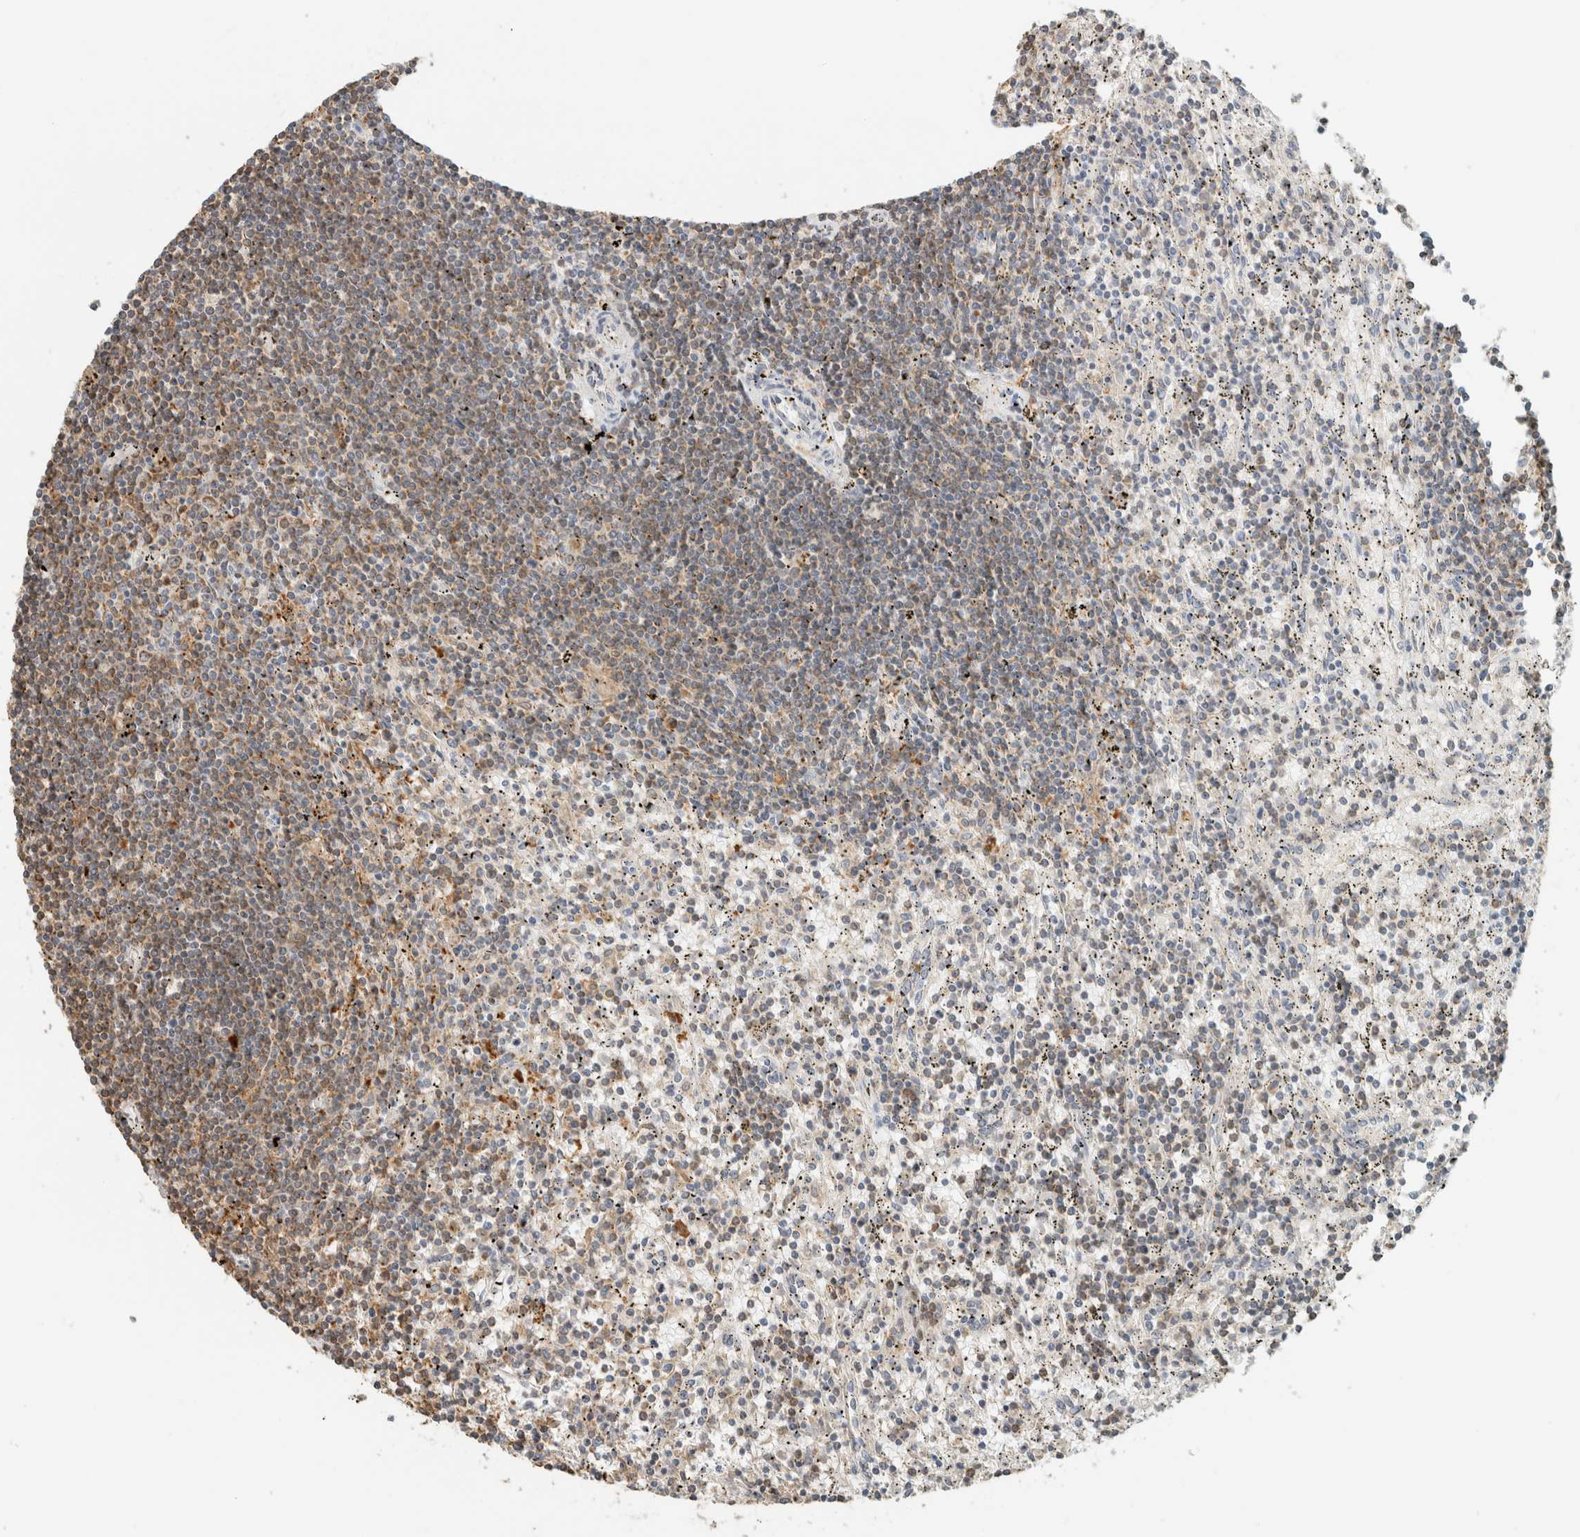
{"staining": {"intensity": "weak", "quantity": ">75%", "location": "cytoplasmic/membranous"}, "tissue": "lymphoma", "cell_type": "Tumor cells", "image_type": "cancer", "snomed": [{"axis": "morphology", "description": "Malignant lymphoma, non-Hodgkin's type, Low grade"}, {"axis": "topography", "description": "Spleen"}], "caption": "IHC staining of lymphoma, which demonstrates low levels of weak cytoplasmic/membranous expression in approximately >75% of tumor cells indicating weak cytoplasmic/membranous protein staining. The staining was performed using DAB (3,3'-diaminobenzidine) (brown) for protein detection and nuclei were counterstained in hematoxylin (blue).", "gene": "CAPG", "patient": {"sex": "male", "age": 76}}